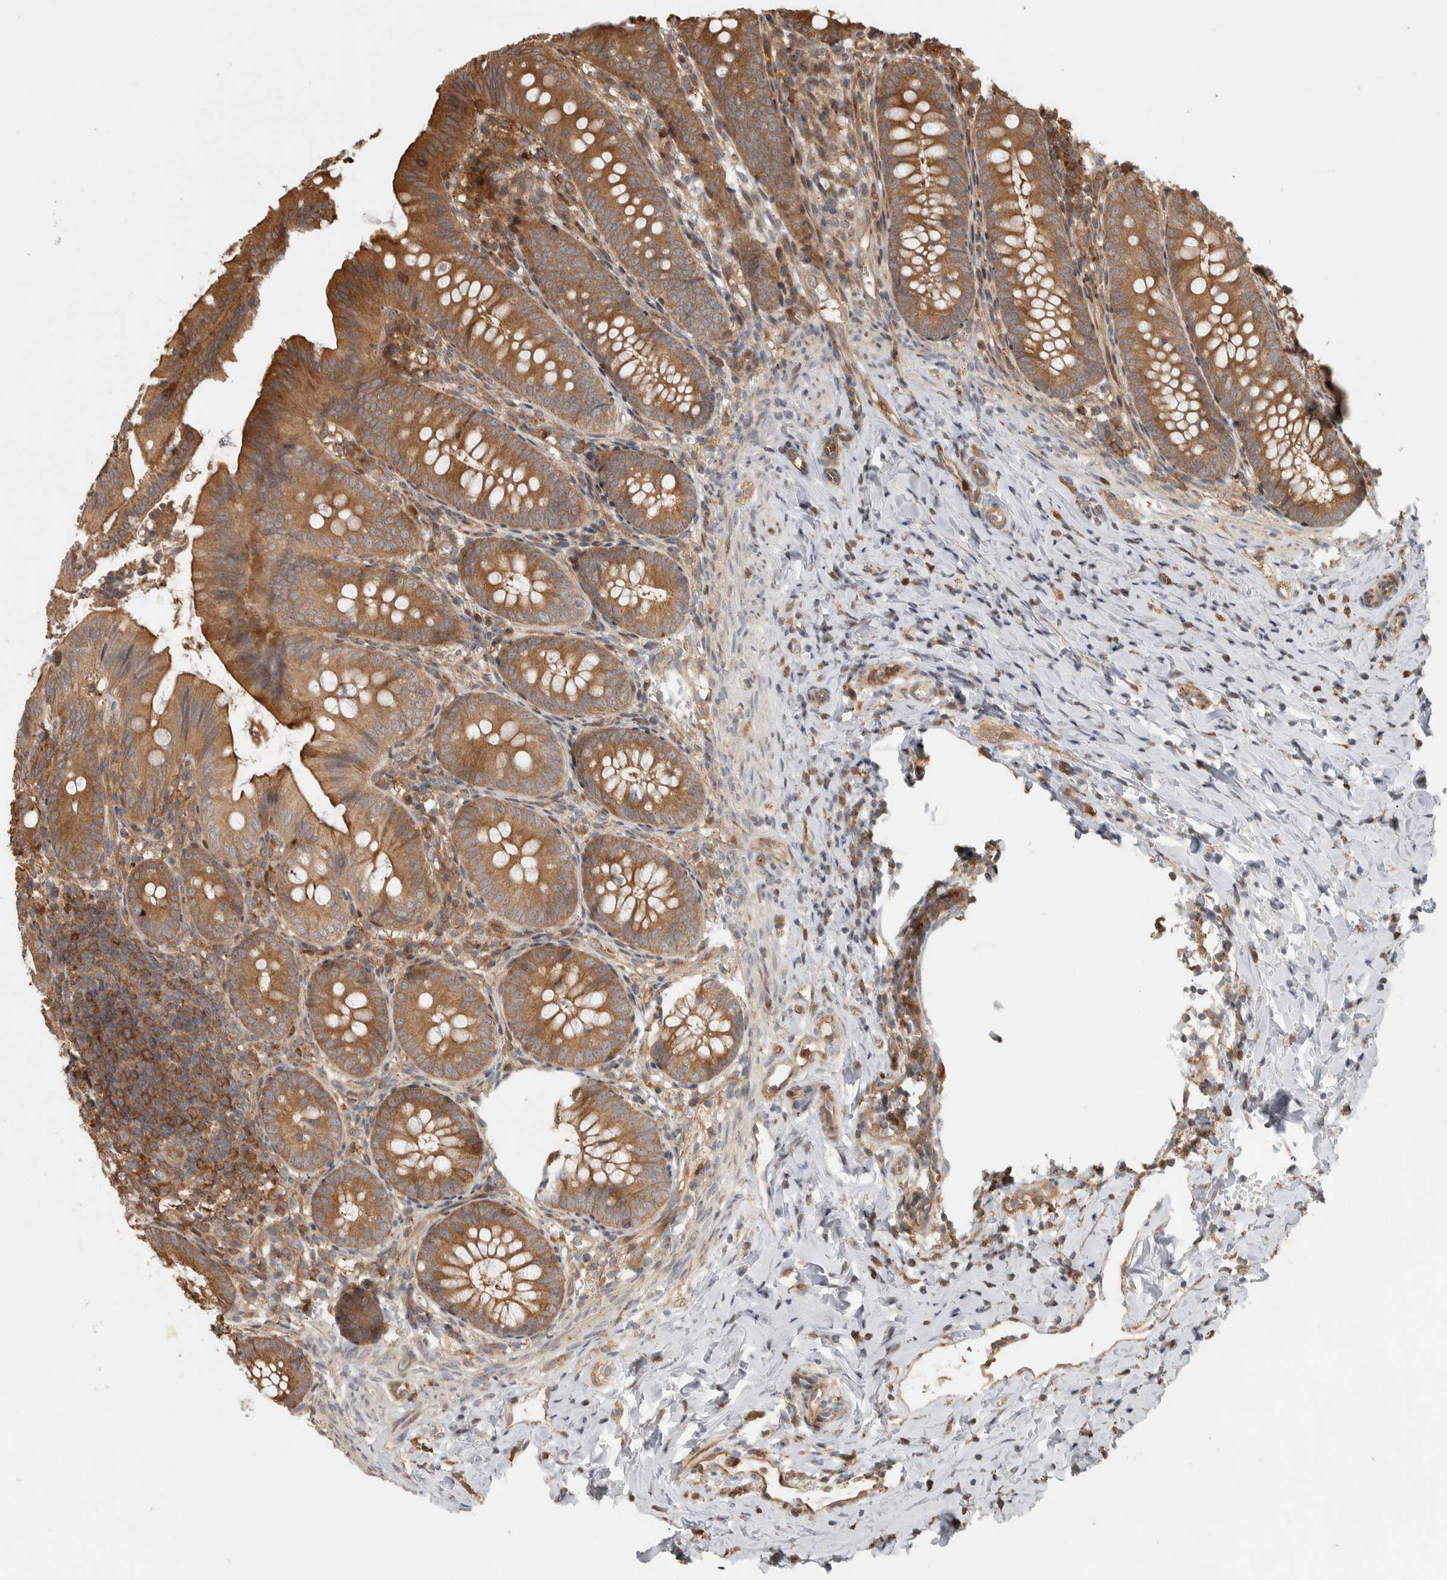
{"staining": {"intensity": "moderate", "quantity": ">75%", "location": "cytoplasmic/membranous"}, "tissue": "appendix", "cell_type": "Glandular cells", "image_type": "normal", "snomed": [{"axis": "morphology", "description": "Normal tissue, NOS"}, {"axis": "topography", "description": "Appendix"}], "caption": "Immunohistochemistry (IHC) histopathology image of normal appendix stained for a protein (brown), which shows medium levels of moderate cytoplasmic/membranous positivity in approximately >75% of glandular cells.", "gene": "CNTROB", "patient": {"sex": "male", "age": 1}}